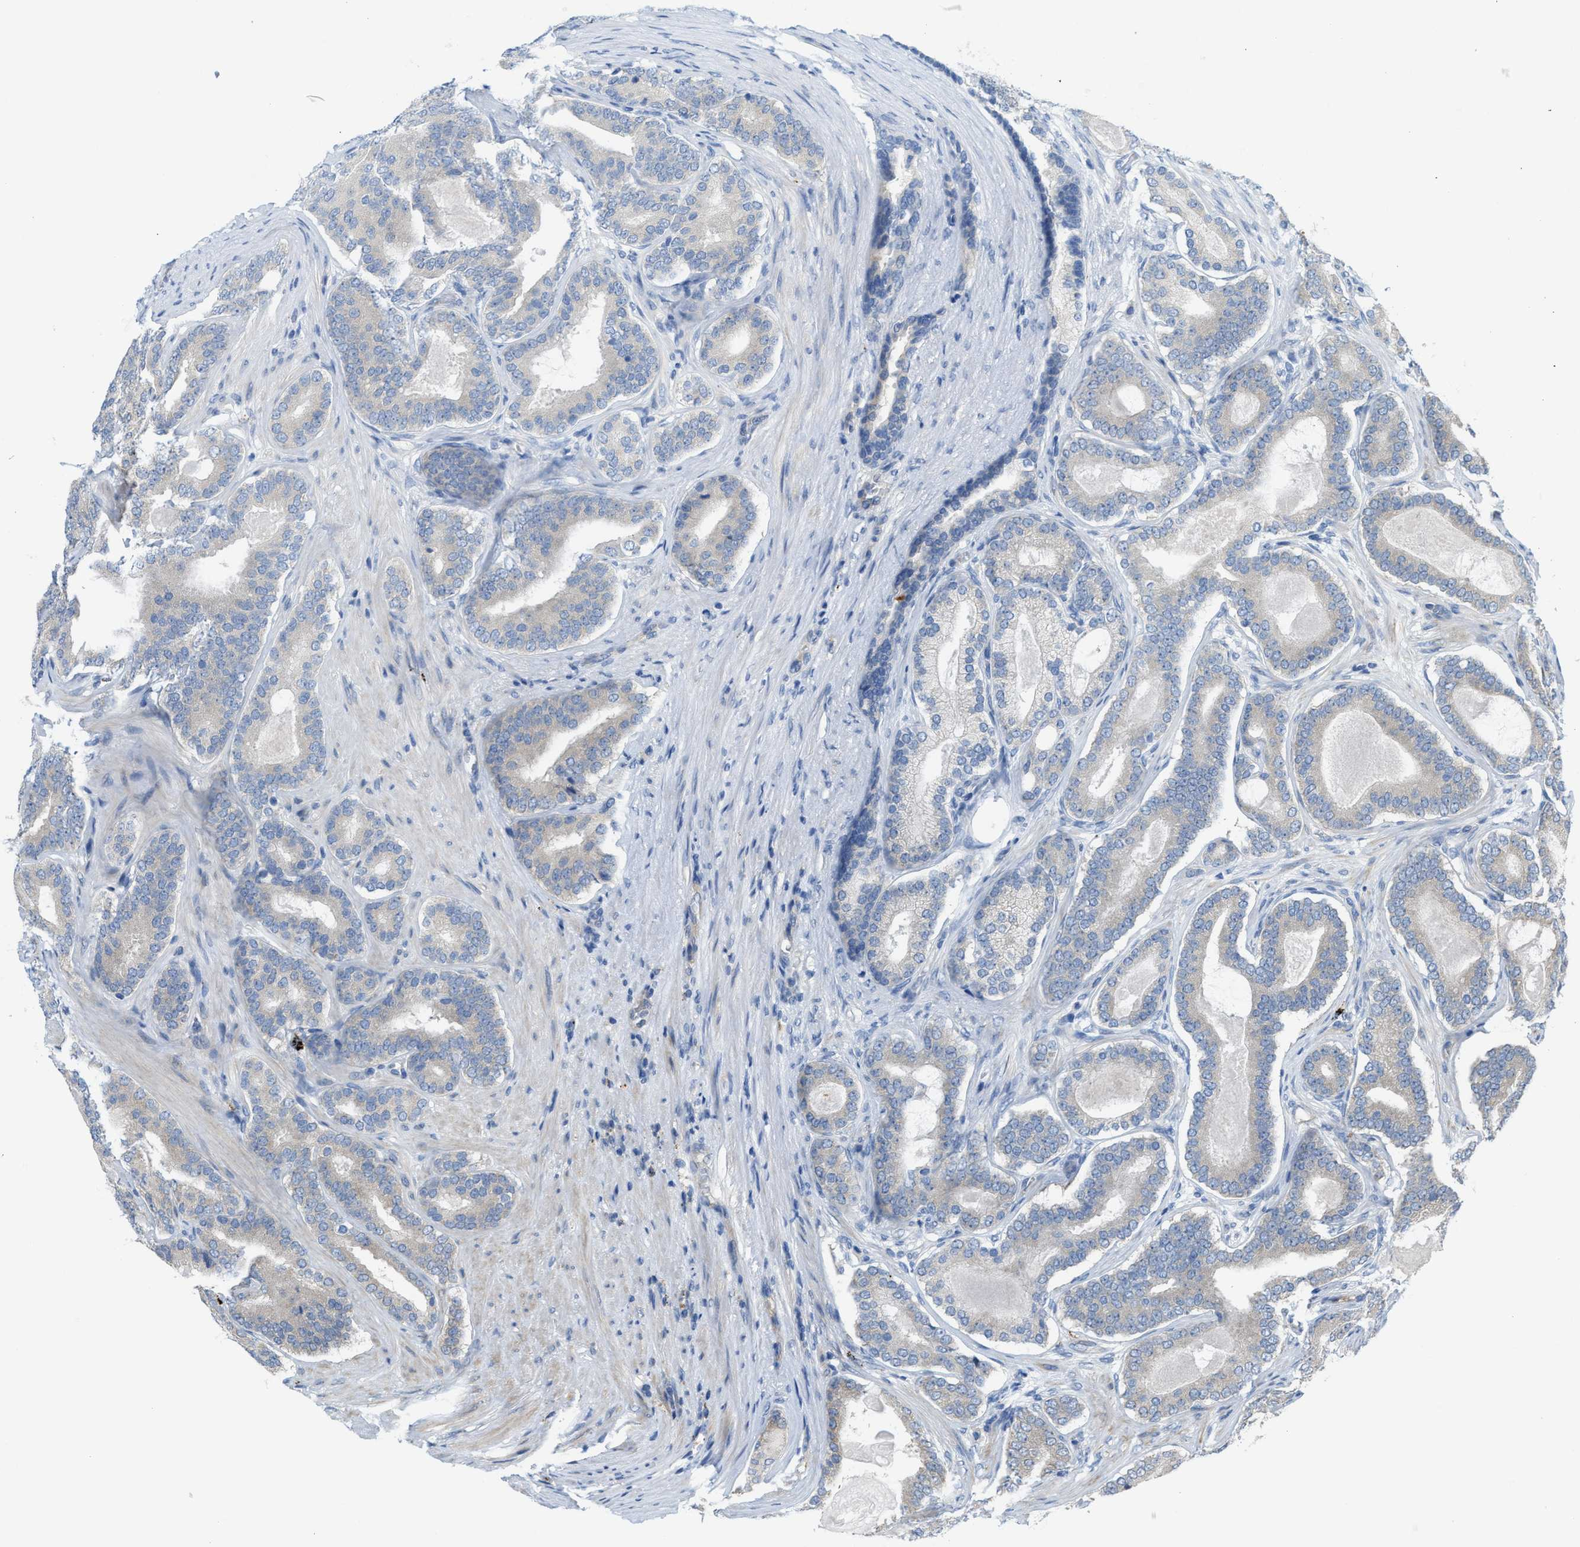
{"staining": {"intensity": "negative", "quantity": "none", "location": "none"}, "tissue": "prostate cancer", "cell_type": "Tumor cells", "image_type": "cancer", "snomed": [{"axis": "morphology", "description": "Adenocarcinoma, High grade"}, {"axis": "topography", "description": "Prostate"}], "caption": "Immunohistochemistry (IHC) image of high-grade adenocarcinoma (prostate) stained for a protein (brown), which shows no expression in tumor cells. (DAB (3,3'-diaminobenzidine) immunohistochemistry (IHC), high magnification).", "gene": "KLHDC10", "patient": {"sex": "male", "age": 60}}